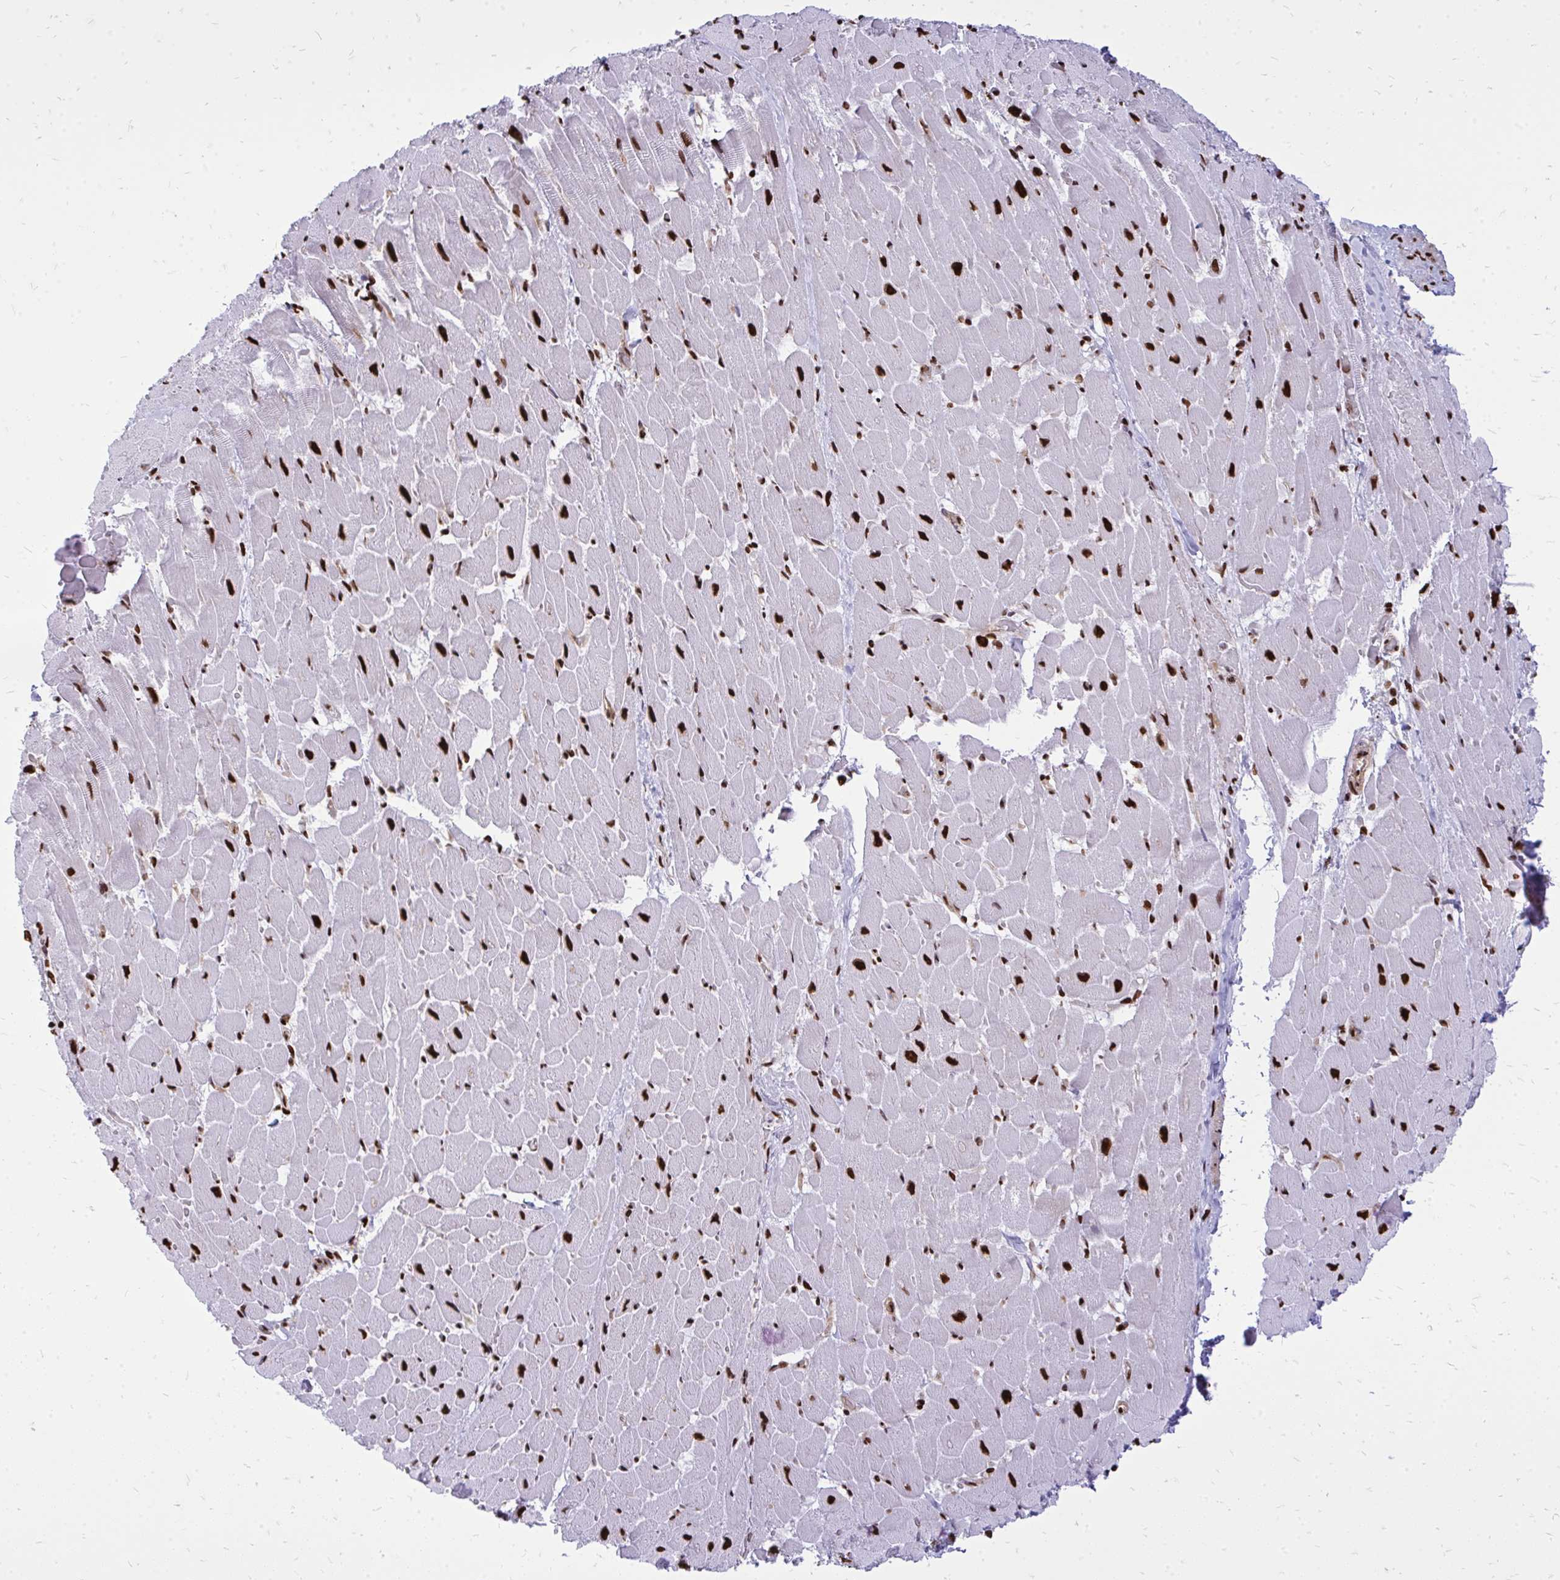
{"staining": {"intensity": "strong", "quantity": ">75%", "location": "nuclear"}, "tissue": "heart muscle", "cell_type": "Cardiomyocytes", "image_type": "normal", "snomed": [{"axis": "morphology", "description": "Normal tissue, NOS"}, {"axis": "topography", "description": "Heart"}], "caption": "Immunohistochemical staining of unremarkable heart muscle reveals strong nuclear protein staining in about >75% of cardiomyocytes. Immunohistochemistry (ihc) stains the protein in brown and the nuclei are stained blue.", "gene": "TBL1Y", "patient": {"sex": "male", "age": 37}}